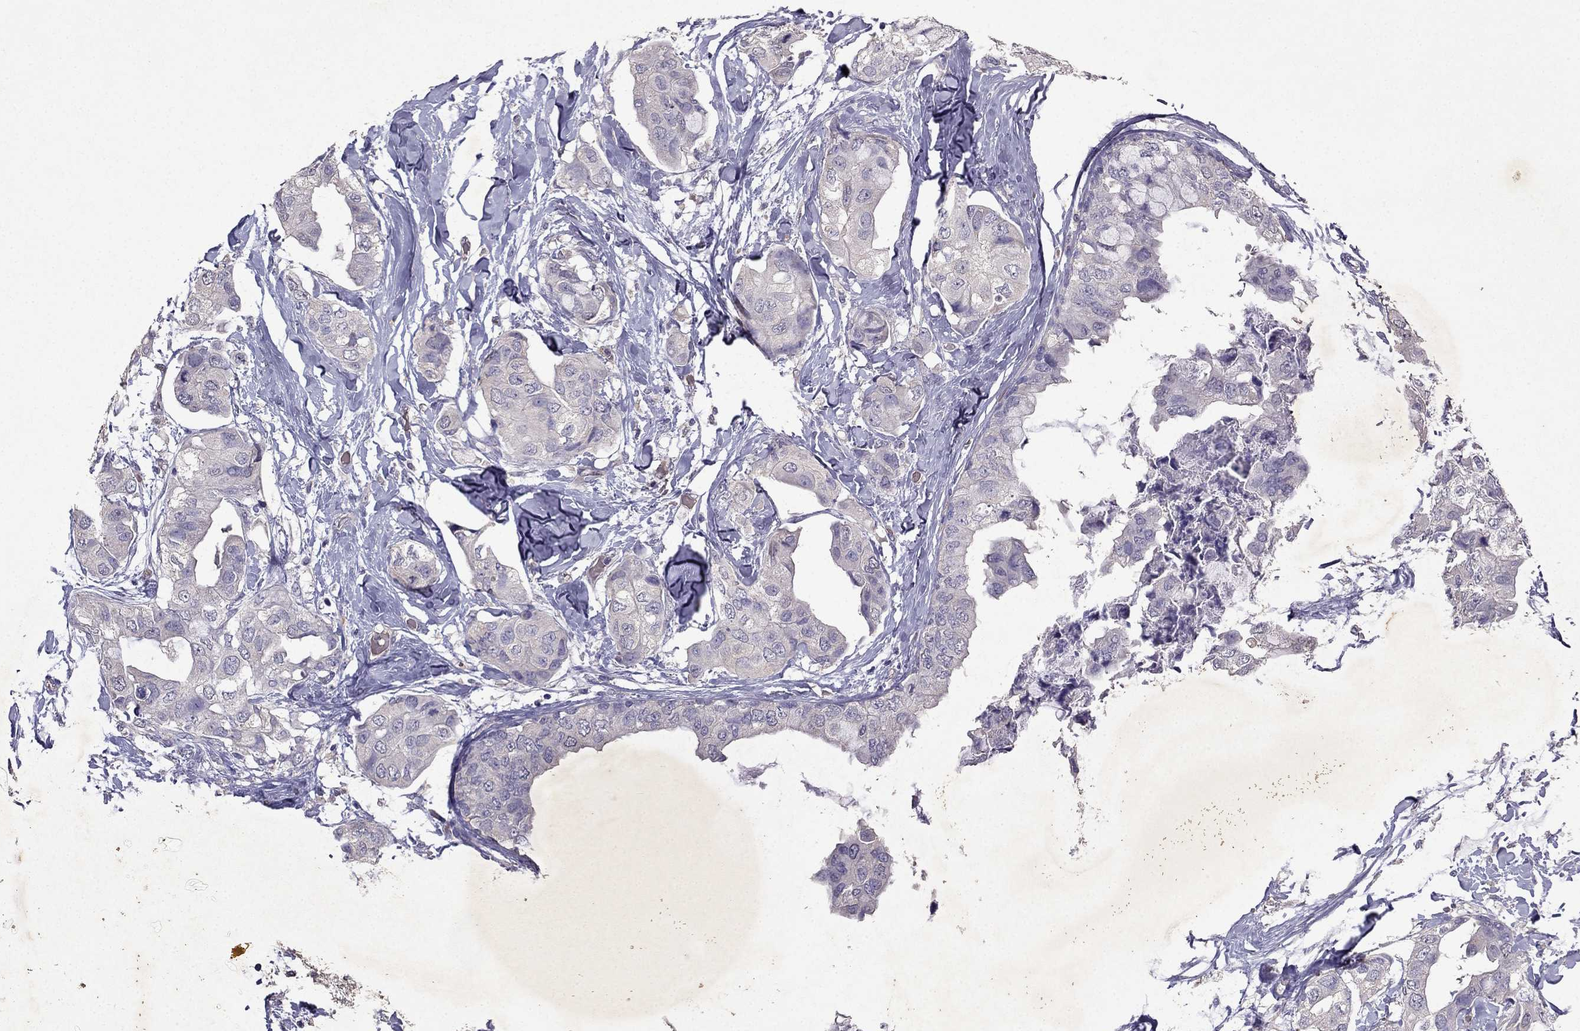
{"staining": {"intensity": "negative", "quantity": "none", "location": "none"}, "tissue": "breast cancer", "cell_type": "Tumor cells", "image_type": "cancer", "snomed": [{"axis": "morphology", "description": "Normal tissue, NOS"}, {"axis": "morphology", "description": "Duct carcinoma"}, {"axis": "topography", "description": "Breast"}], "caption": "This photomicrograph is of breast cancer stained with IHC to label a protein in brown with the nuclei are counter-stained blue. There is no staining in tumor cells.", "gene": "RFLNB", "patient": {"sex": "female", "age": 40}}